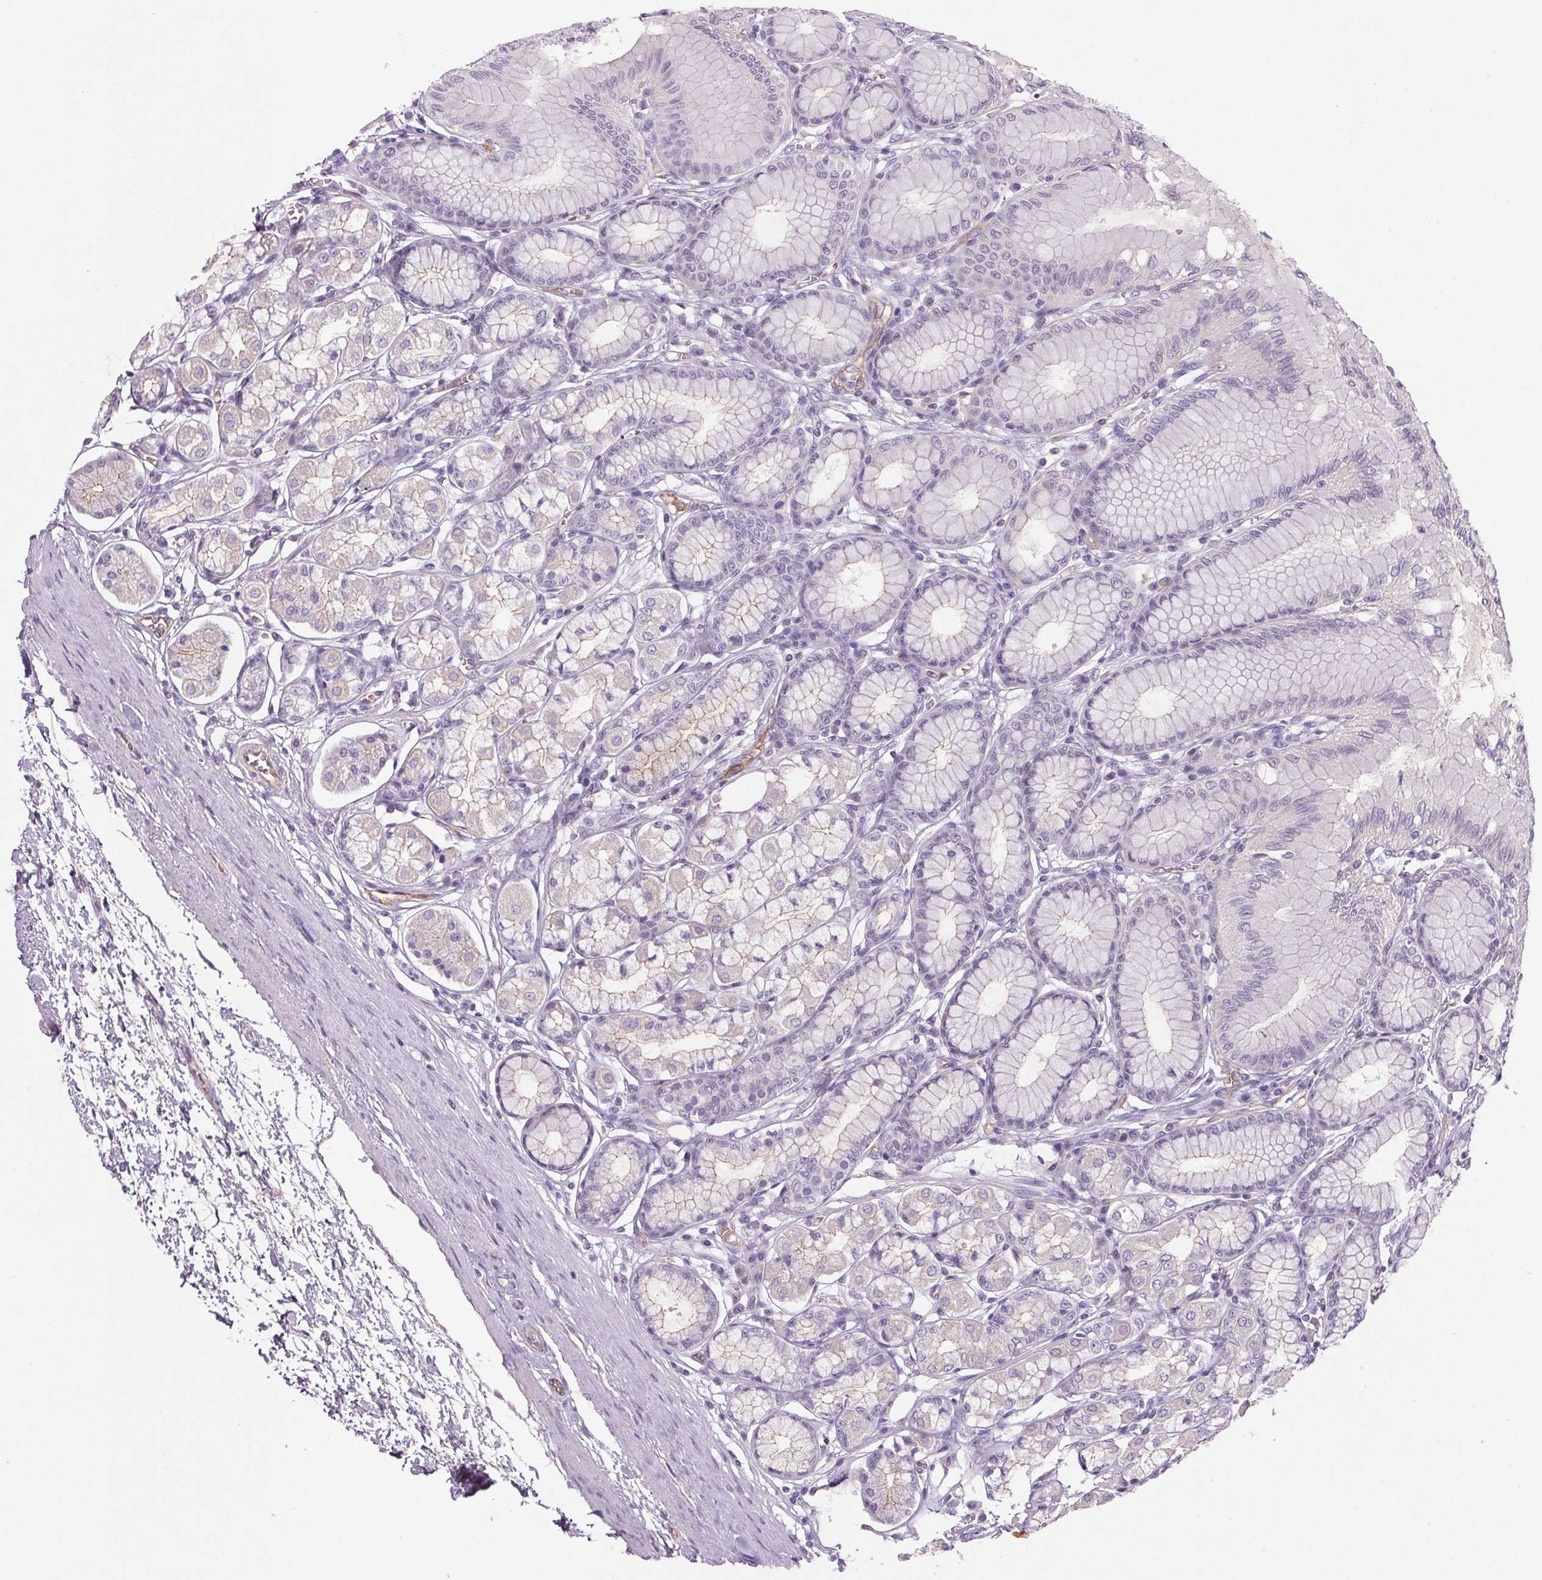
{"staining": {"intensity": "weak", "quantity": "<25%", "location": "cytoplasmic/membranous"}, "tissue": "stomach", "cell_type": "Glandular cells", "image_type": "normal", "snomed": [{"axis": "morphology", "description": "Normal tissue, NOS"}, {"axis": "topography", "description": "Stomach"}, {"axis": "topography", "description": "Stomach, lower"}], "caption": "This is a photomicrograph of immunohistochemistry staining of normal stomach, which shows no staining in glandular cells. The staining is performed using DAB brown chromogen with nuclei counter-stained in using hematoxylin.", "gene": "APOC4", "patient": {"sex": "male", "age": 76}}